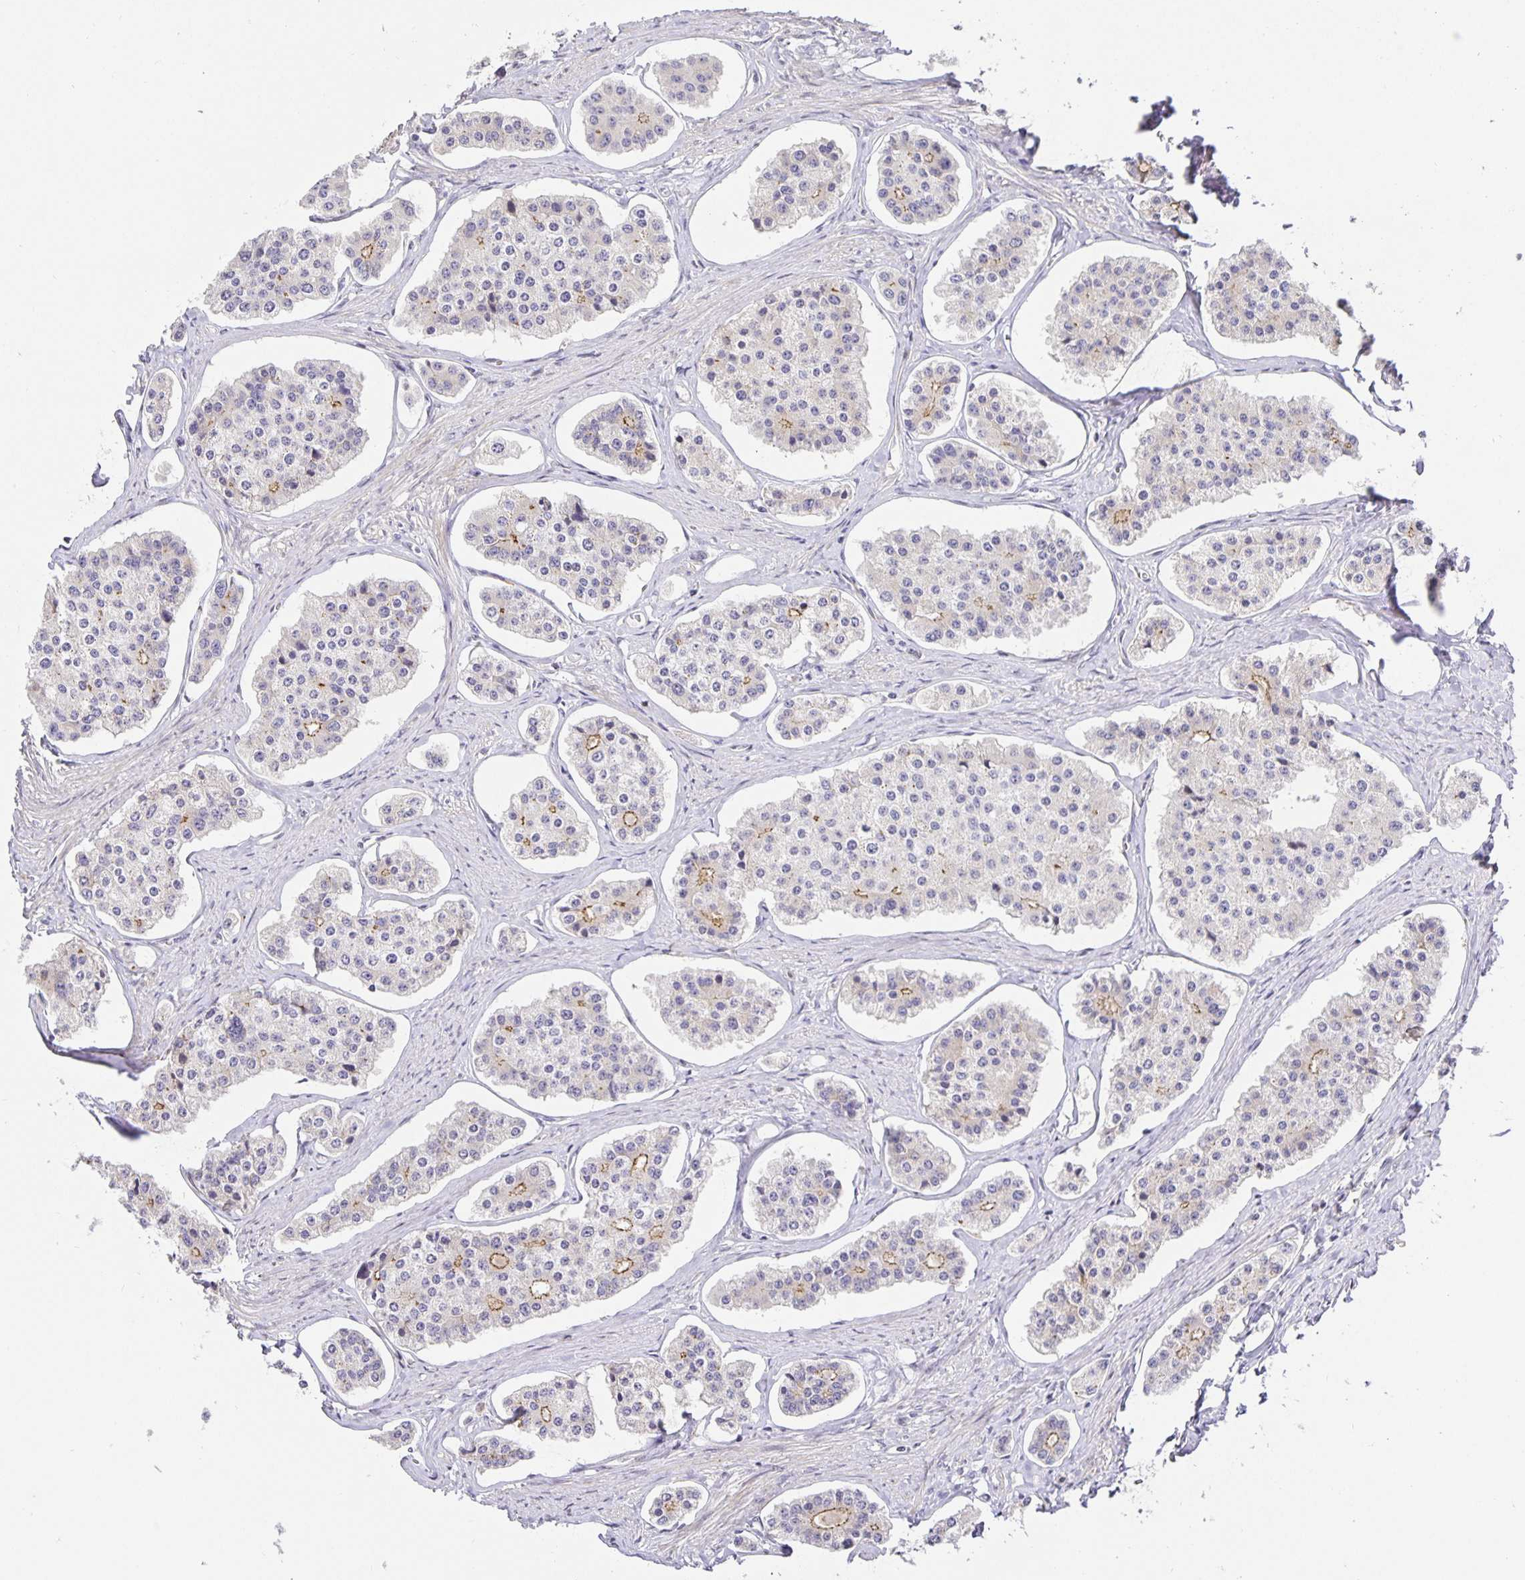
{"staining": {"intensity": "moderate", "quantity": "25%-75%", "location": "cytoplasmic/membranous"}, "tissue": "carcinoid", "cell_type": "Tumor cells", "image_type": "cancer", "snomed": [{"axis": "morphology", "description": "Carcinoid, malignant, NOS"}, {"axis": "topography", "description": "Small intestine"}], "caption": "Human carcinoid (malignant) stained with a protein marker reveals moderate staining in tumor cells.", "gene": "TJP3", "patient": {"sex": "female", "age": 65}}